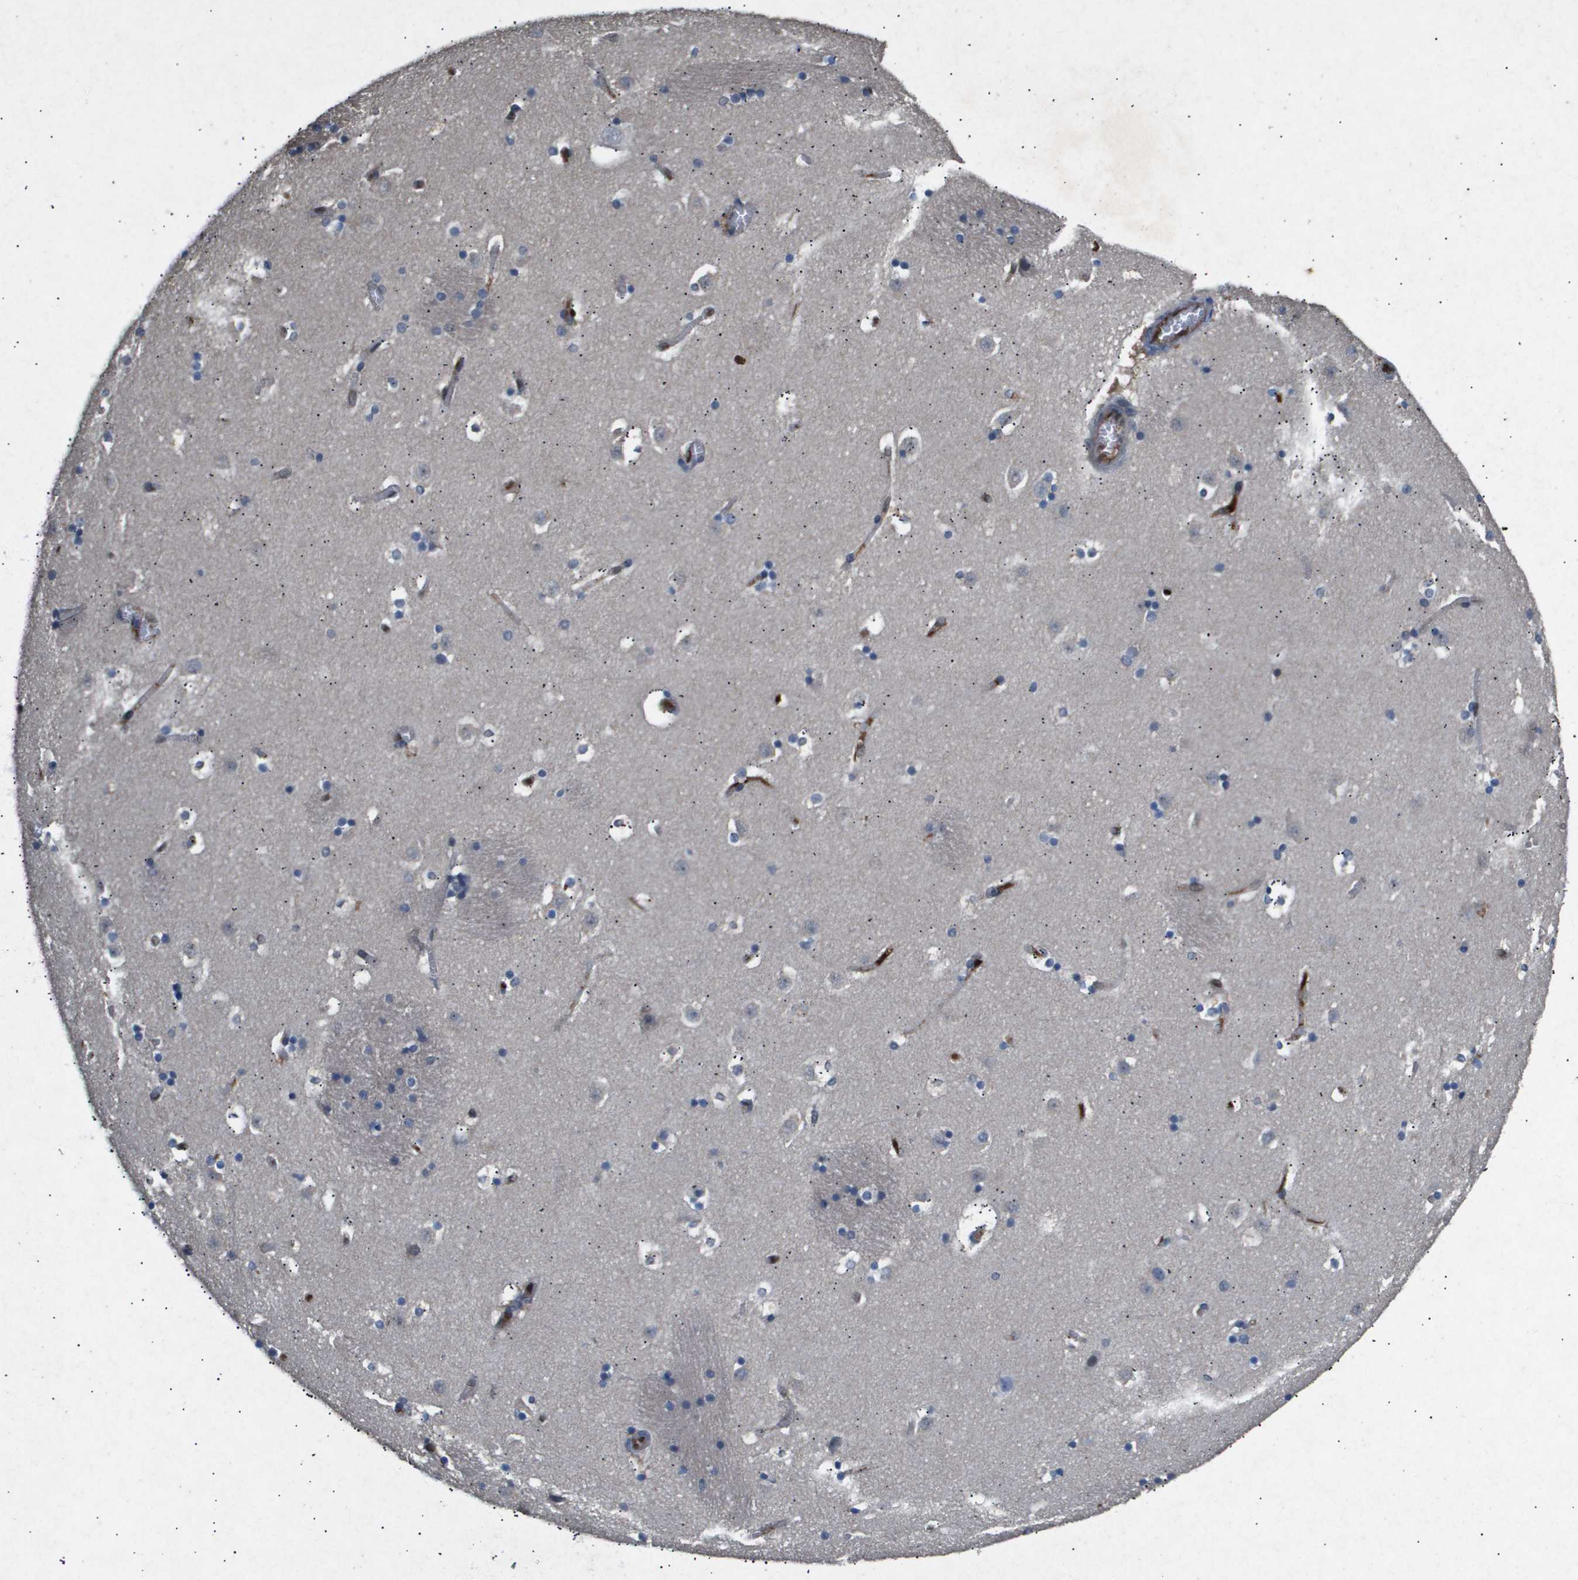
{"staining": {"intensity": "weak", "quantity": "<25%", "location": "cytoplasmic/membranous"}, "tissue": "caudate", "cell_type": "Glial cells", "image_type": "normal", "snomed": [{"axis": "morphology", "description": "Normal tissue, NOS"}, {"axis": "topography", "description": "Lateral ventricle wall"}], "caption": "DAB immunohistochemical staining of benign caudate exhibits no significant positivity in glial cells.", "gene": "ERG", "patient": {"sex": "male", "age": 45}}